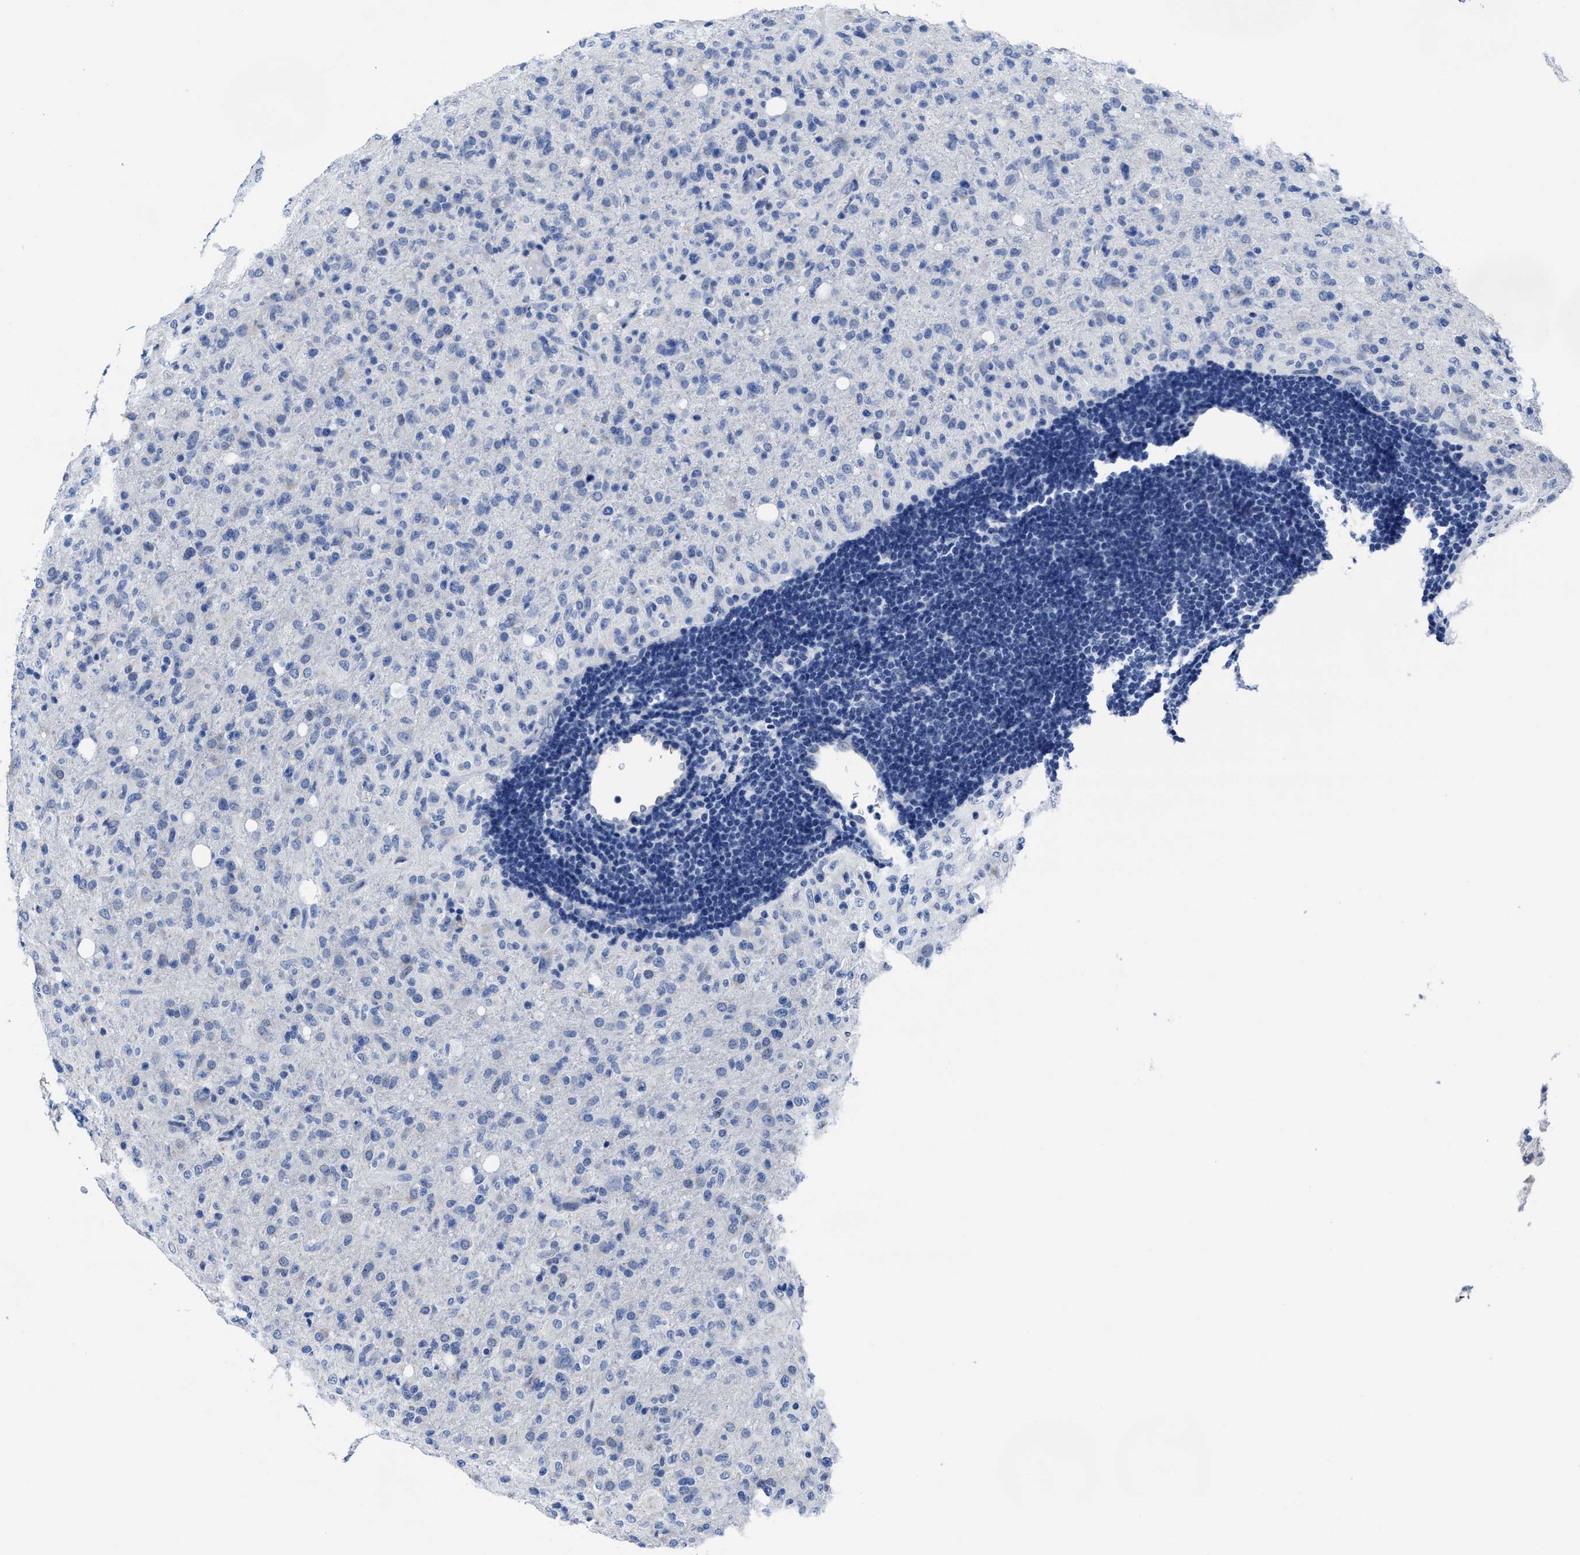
{"staining": {"intensity": "negative", "quantity": "none", "location": "none"}, "tissue": "glioma", "cell_type": "Tumor cells", "image_type": "cancer", "snomed": [{"axis": "morphology", "description": "Glioma, malignant, High grade"}, {"axis": "topography", "description": "Brain"}], "caption": "Malignant glioma (high-grade) was stained to show a protein in brown. There is no significant positivity in tumor cells.", "gene": "HOOK1", "patient": {"sex": "female", "age": 57}}